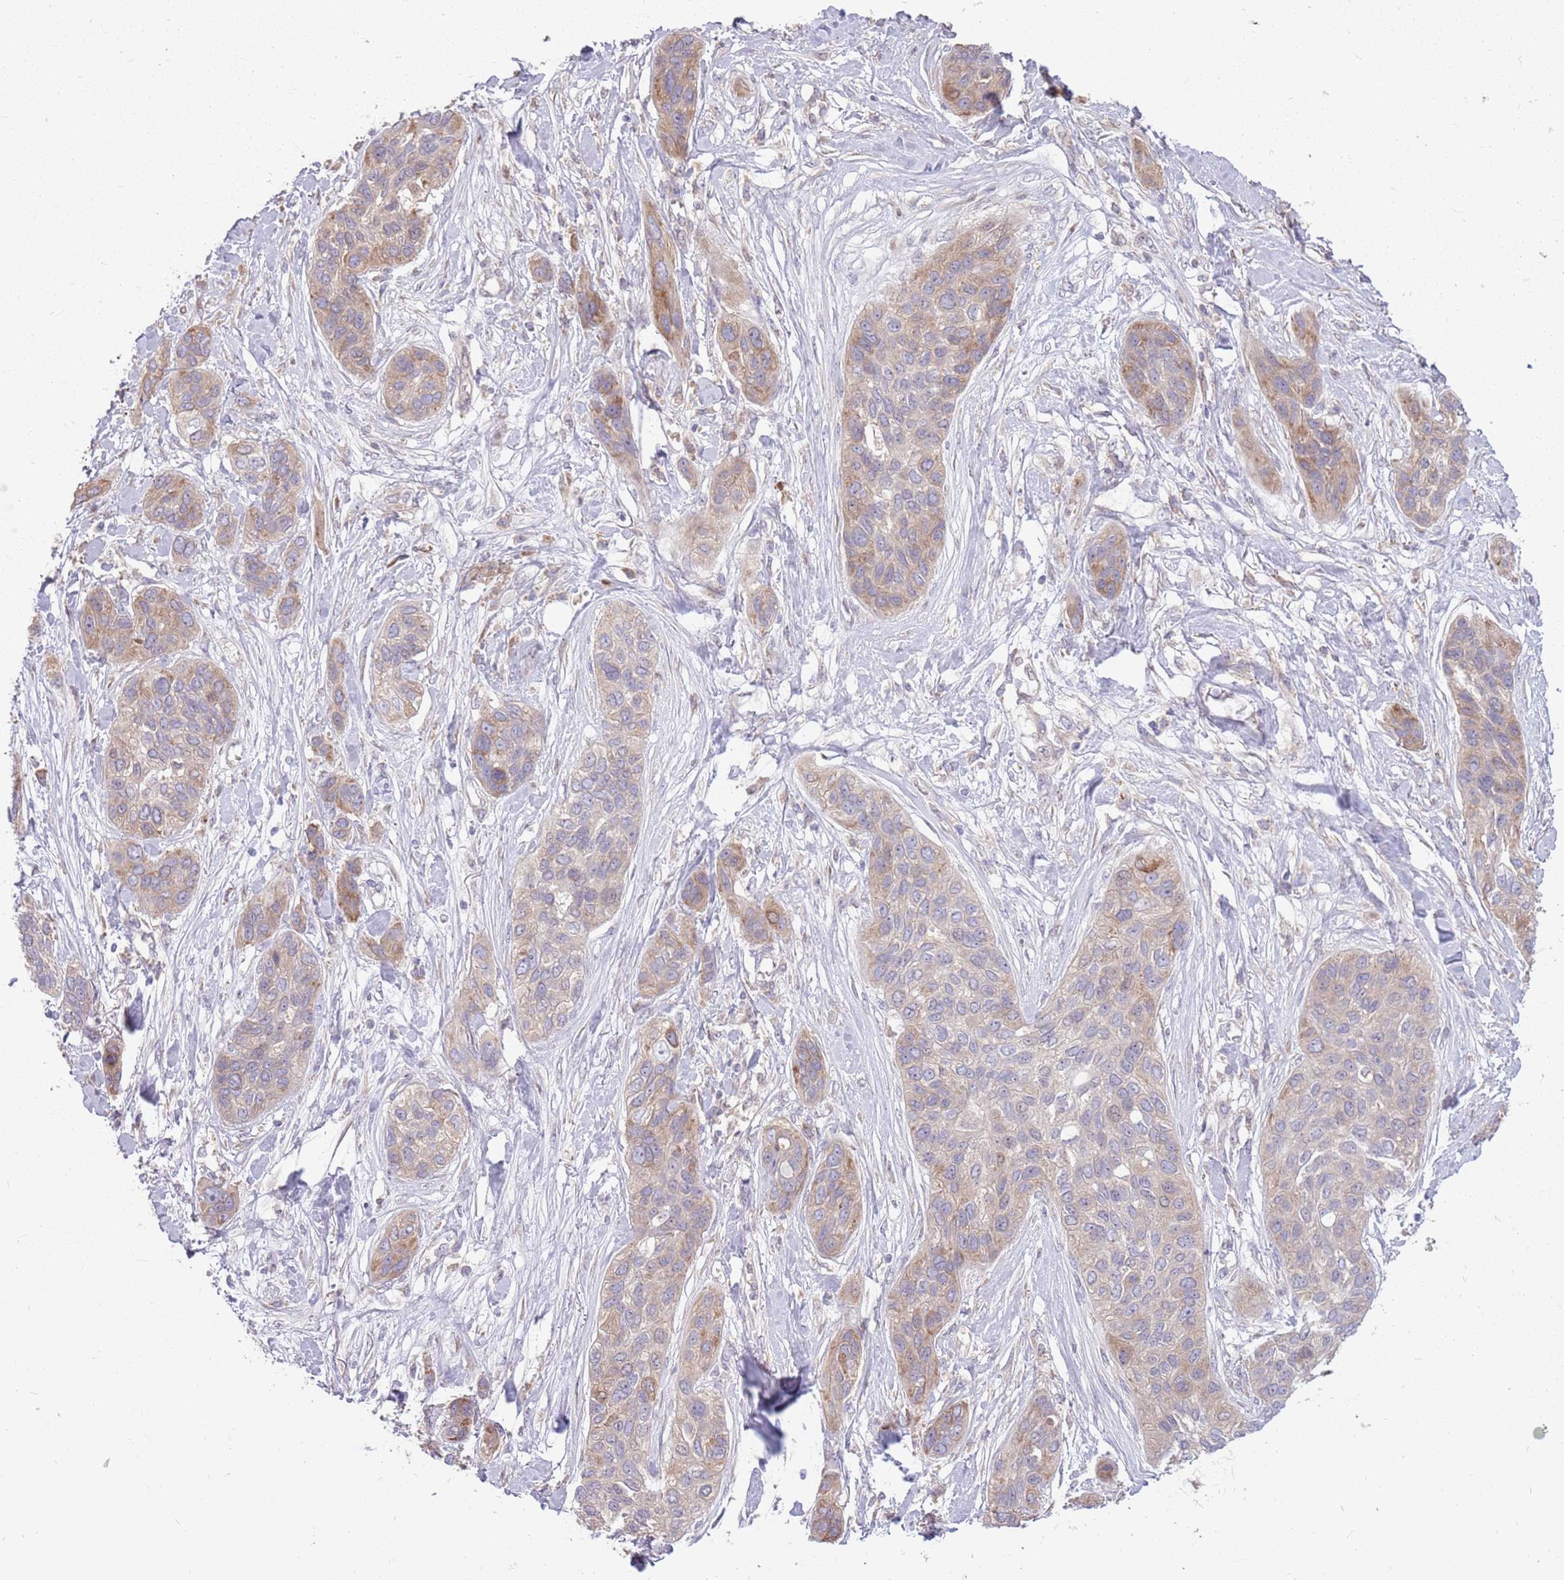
{"staining": {"intensity": "moderate", "quantity": "25%-75%", "location": "cytoplasmic/membranous"}, "tissue": "lung cancer", "cell_type": "Tumor cells", "image_type": "cancer", "snomed": [{"axis": "morphology", "description": "Squamous cell carcinoma, NOS"}, {"axis": "topography", "description": "Lung"}], "caption": "Moderate cytoplasmic/membranous protein staining is identified in approximately 25%-75% of tumor cells in squamous cell carcinoma (lung). The staining is performed using DAB brown chromogen to label protein expression. The nuclei are counter-stained blue using hematoxylin.", "gene": "PPP1R27", "patient": {"sex": "female", "age": 70}}